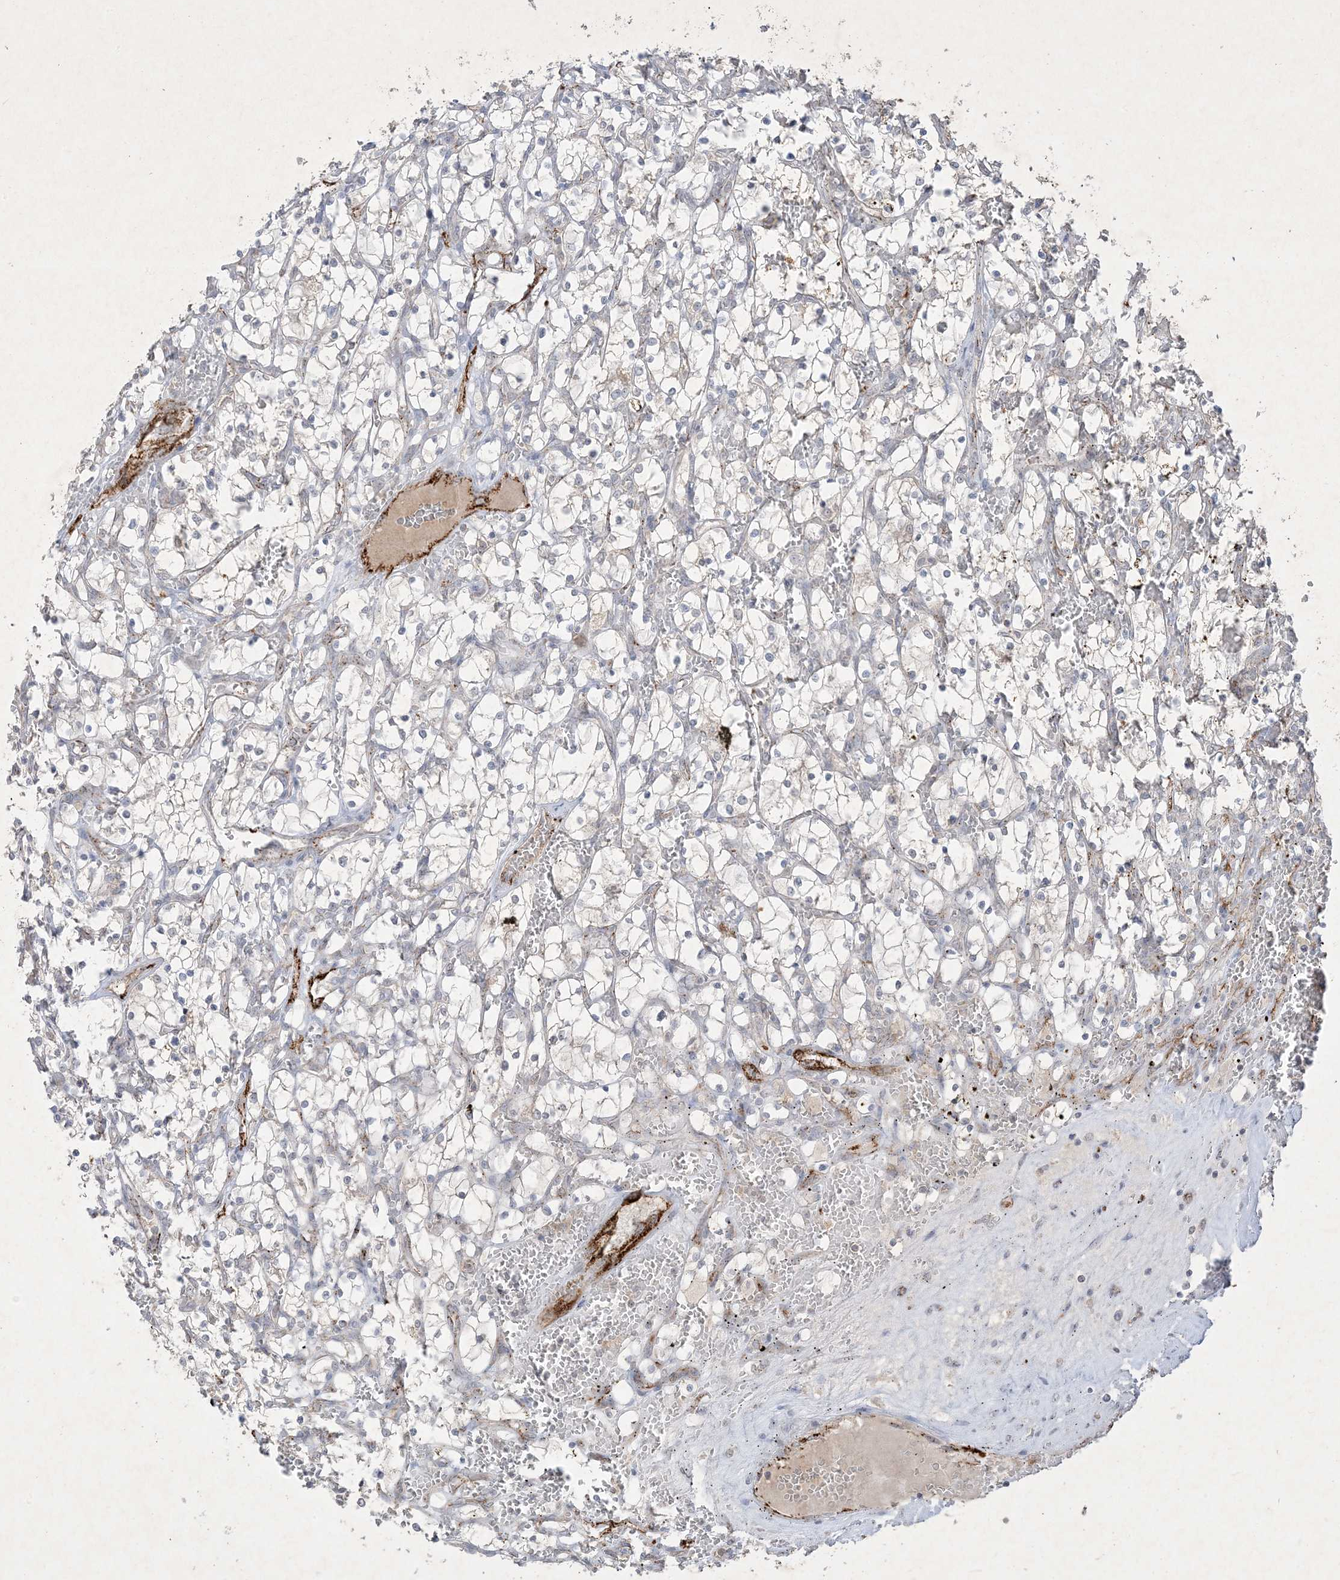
{"staining": {"intensity": "negative", "quantity": "none", "location": "none"}, "tissue": "renal cancer", "cell_type": "Tumor cells", "image_type": "cancer", "snomed": [{"axis": "morphology", "description": "Adenocarcinoma, NOS"}, {"axis": "topography", "description": "Kidney"}], "caption": "IHC of human renal cancer displays no staining in tumor cells. (Stains: DAB immunohistochemistry (IHC) with hematoxylin counter stain, Microscopy: brightfield microscopy at high magnification).", "gene": "PRSS36", "patient": {"sex": "female", "age": 69}}